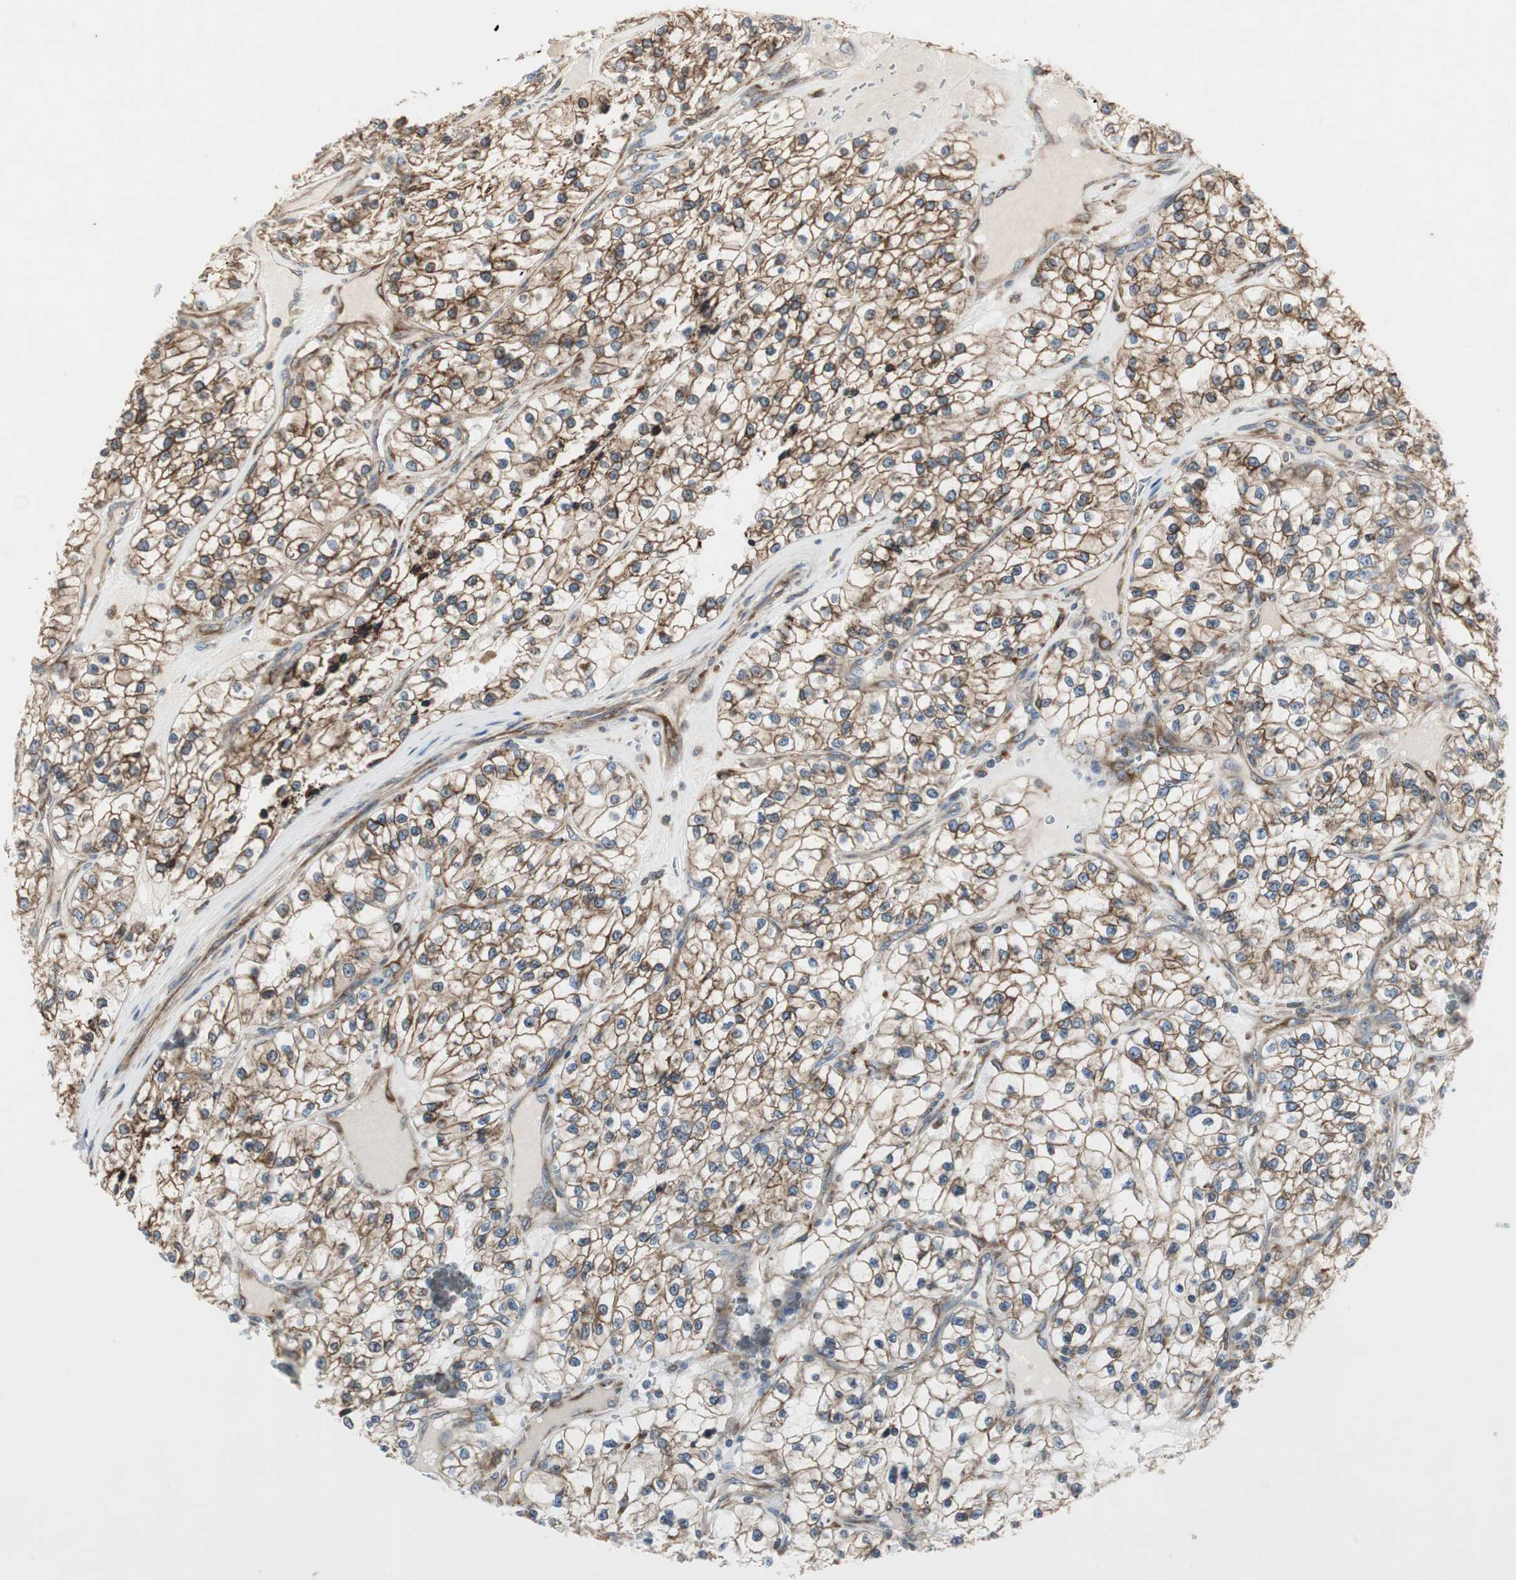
{"staining": {"intensity": "strong", "quantity": ">75%", "location": "cytoplasmic/membranous"}, "tissue": "renal cancer", "cell_type": "Tumor cells", "image_type": "cancer", "snomed": [{"axis": "morphology", "description": "Adenocarcinoma, NOS"}, {"axis": "topography", "description": "Kidney"}], "caption": "The immunohistochemical stain highlights strong cytoplasmic/membranous positivity in tumor cells of adenocarcinoma (renal) tissue. (DAB (3,3'-diaminobenzidine) IHC, brown staining for protein, blue staining for nuclei).", "gene": "H6PD", "patient": {"sex": "female", "age": 57}}